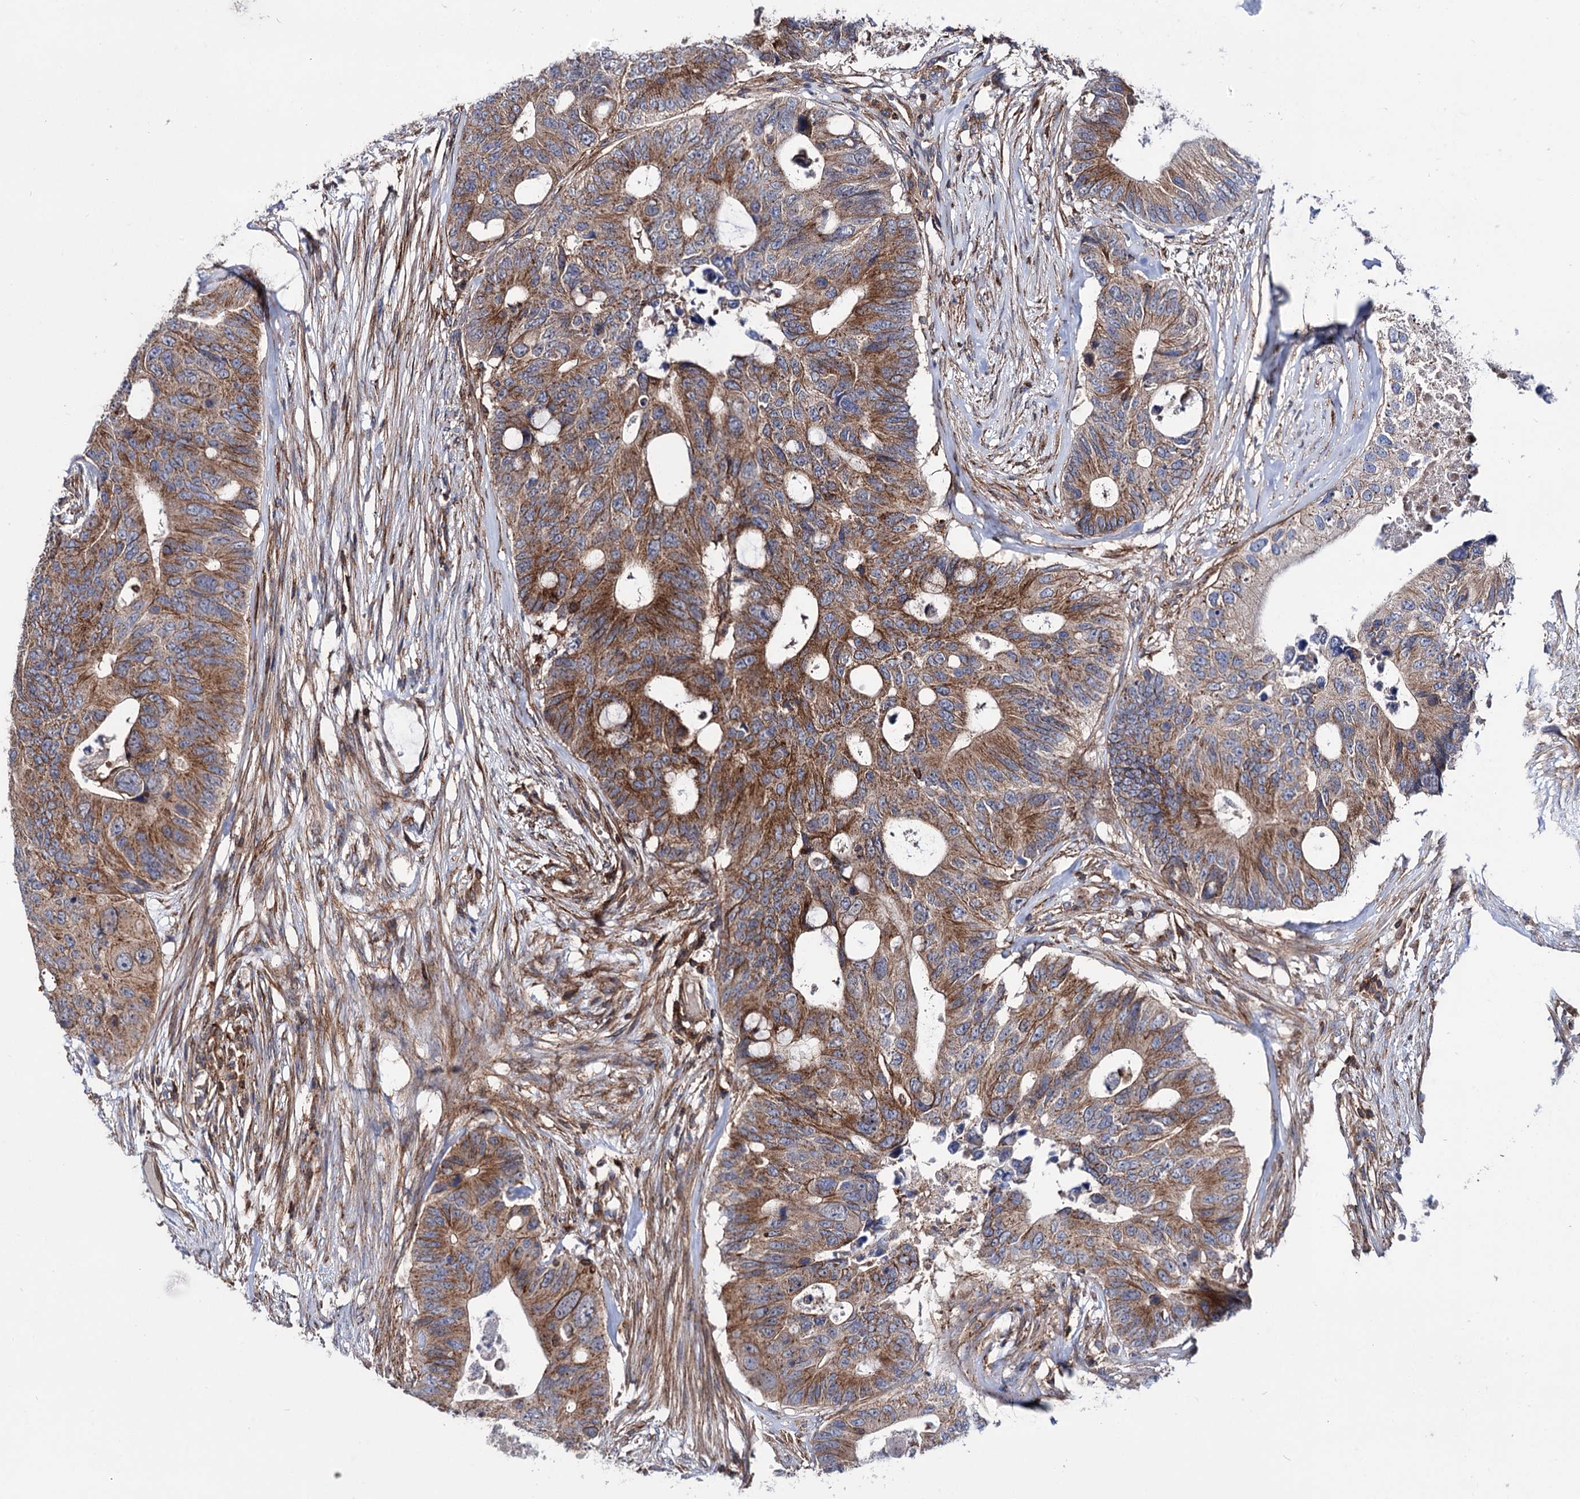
{"staining": {"intensity": "moderate", "quantity": ">75%", "location": "cytoplasmic/membranous"}, "tissue": "colorectal cancer", "cell_type": "Tumor cells", "image_type": "cancer", "snomed": [{"axis": "morphology", "description": "Adenocarcinoma, NOS"}, {"axis": "topography", "description": "Colon"}], "caption": "Colorectal adenocarcinoma stained for a protein reveals moderate cytoplasmic/membranous positivity in tumor cells.", "gene": "DEF6", "patient": {"sex": "male", "age": 71}}